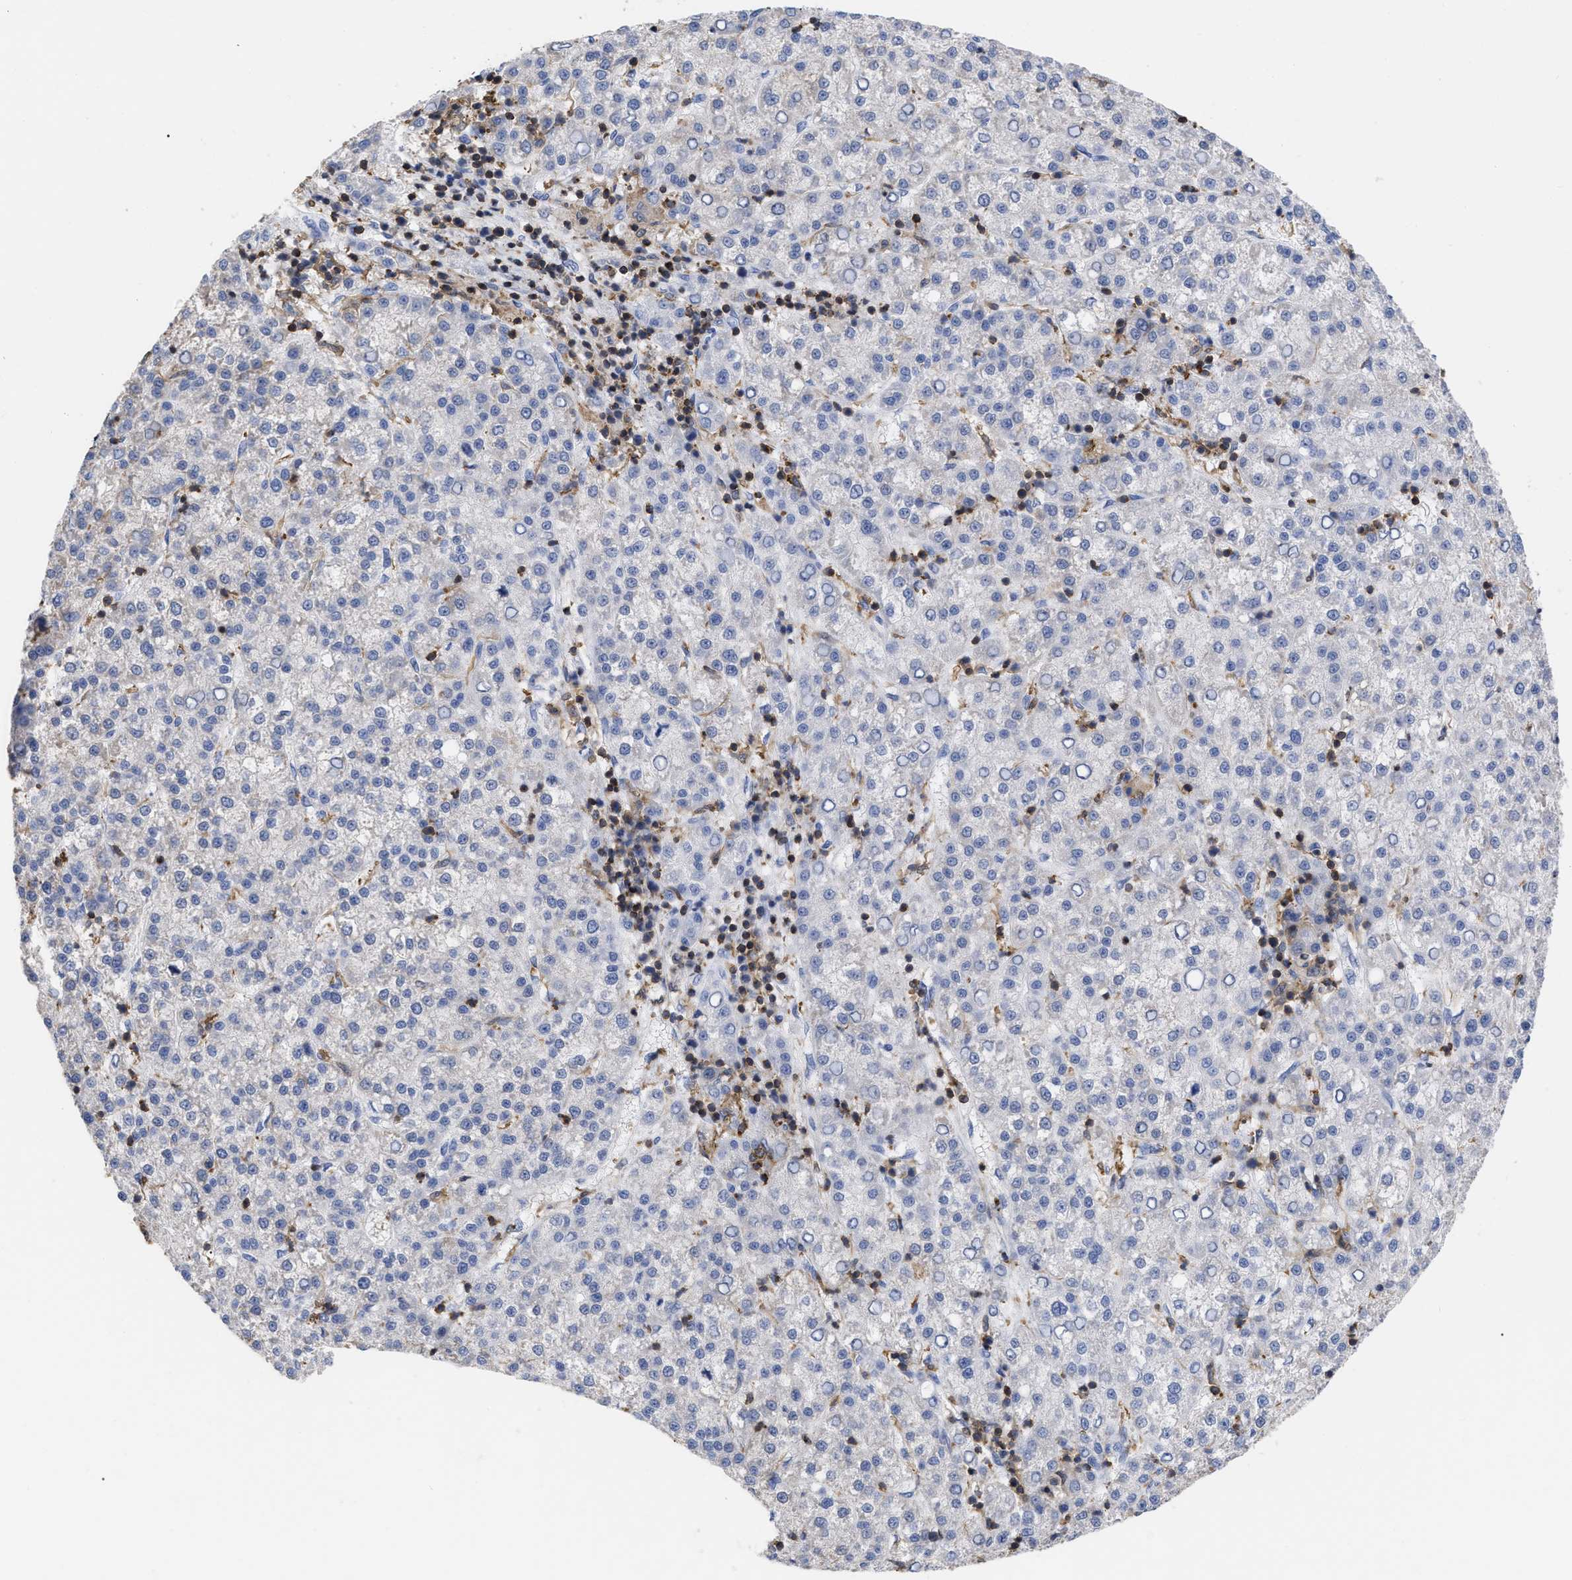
{"staining": {"intensity": "negative", "quantity": "none", "location": "none"}, "tissue": "liver cancer", "cell_type": "Tumor cells", "image_type": "cancer", "snomed": [{"axis": "morphology", "description": "Carcinoma, Hepatocellular, NOS"}, {"axis": "topography", "description": "Liver"}], "caption": "Human hepatocellular carcinoma (liver) stained for a protein using immunohistochemistry exhibits no staining in tumor cells.", "gene": "HCLS1", "patient": {"sex": "female", "age": 58}}